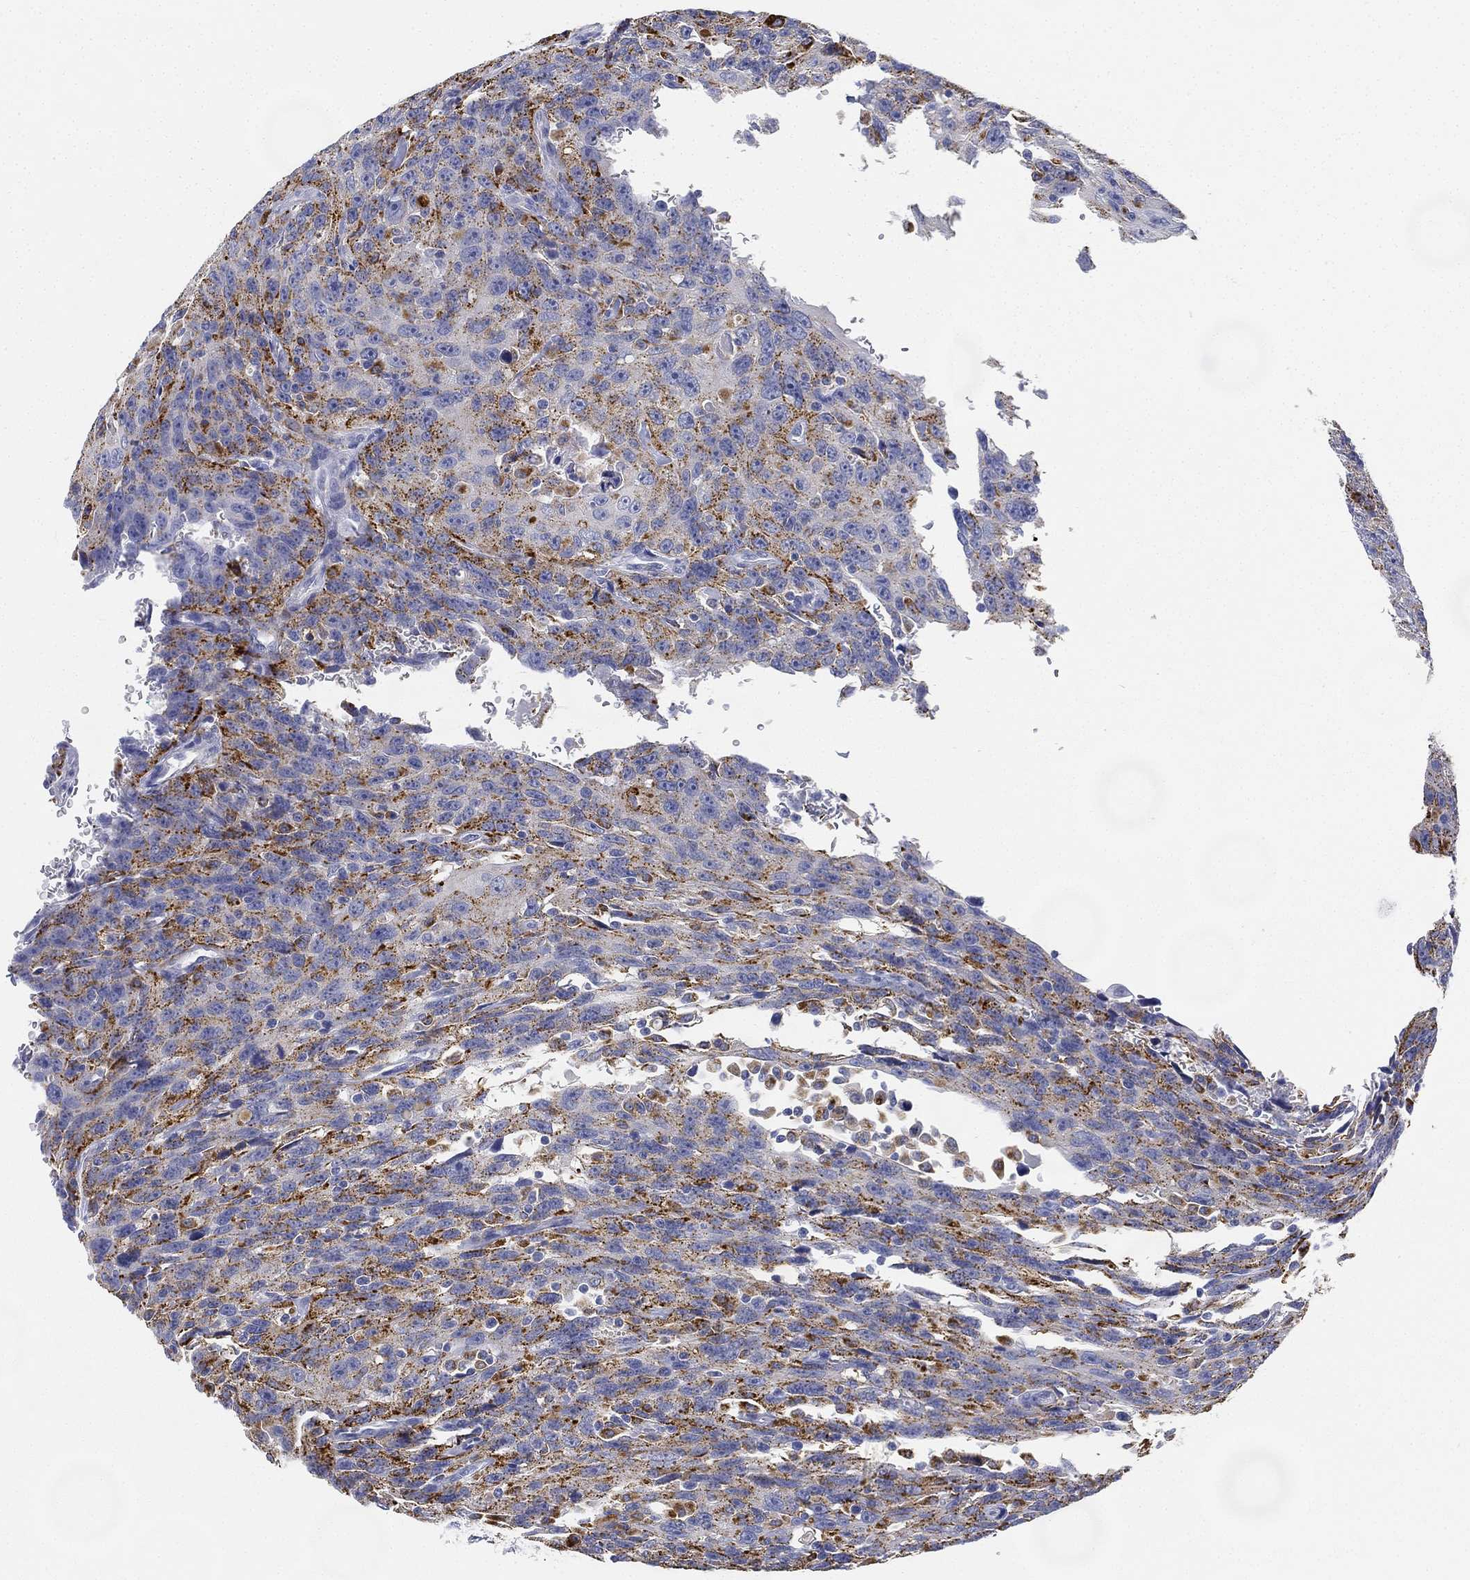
{"staining": {"intensity": "strong", "quantity": "25%-75%", "location": "cytoplasmic/membranous"}, "tissue": "urothelial cancer", "cell_type": "Tumor cells", "image_type": "cancer", "snomed": [{"axis": "morphology", "description": "Urothelial carcinoma, NOS"}, {"axis": "morphology", "description": "Urothelial carcinoma, High grade"}, {"axis": "topography", "description": "Urinary bladder"}], "caption": "A photomicrograph of human high-grade urothelial carcinoma stained for a protein reveals strong cytoplasmic/membranous brown staining in tumor cells.", "gene": "NPC2", "patient": {"sex": "female", "age": 73}}